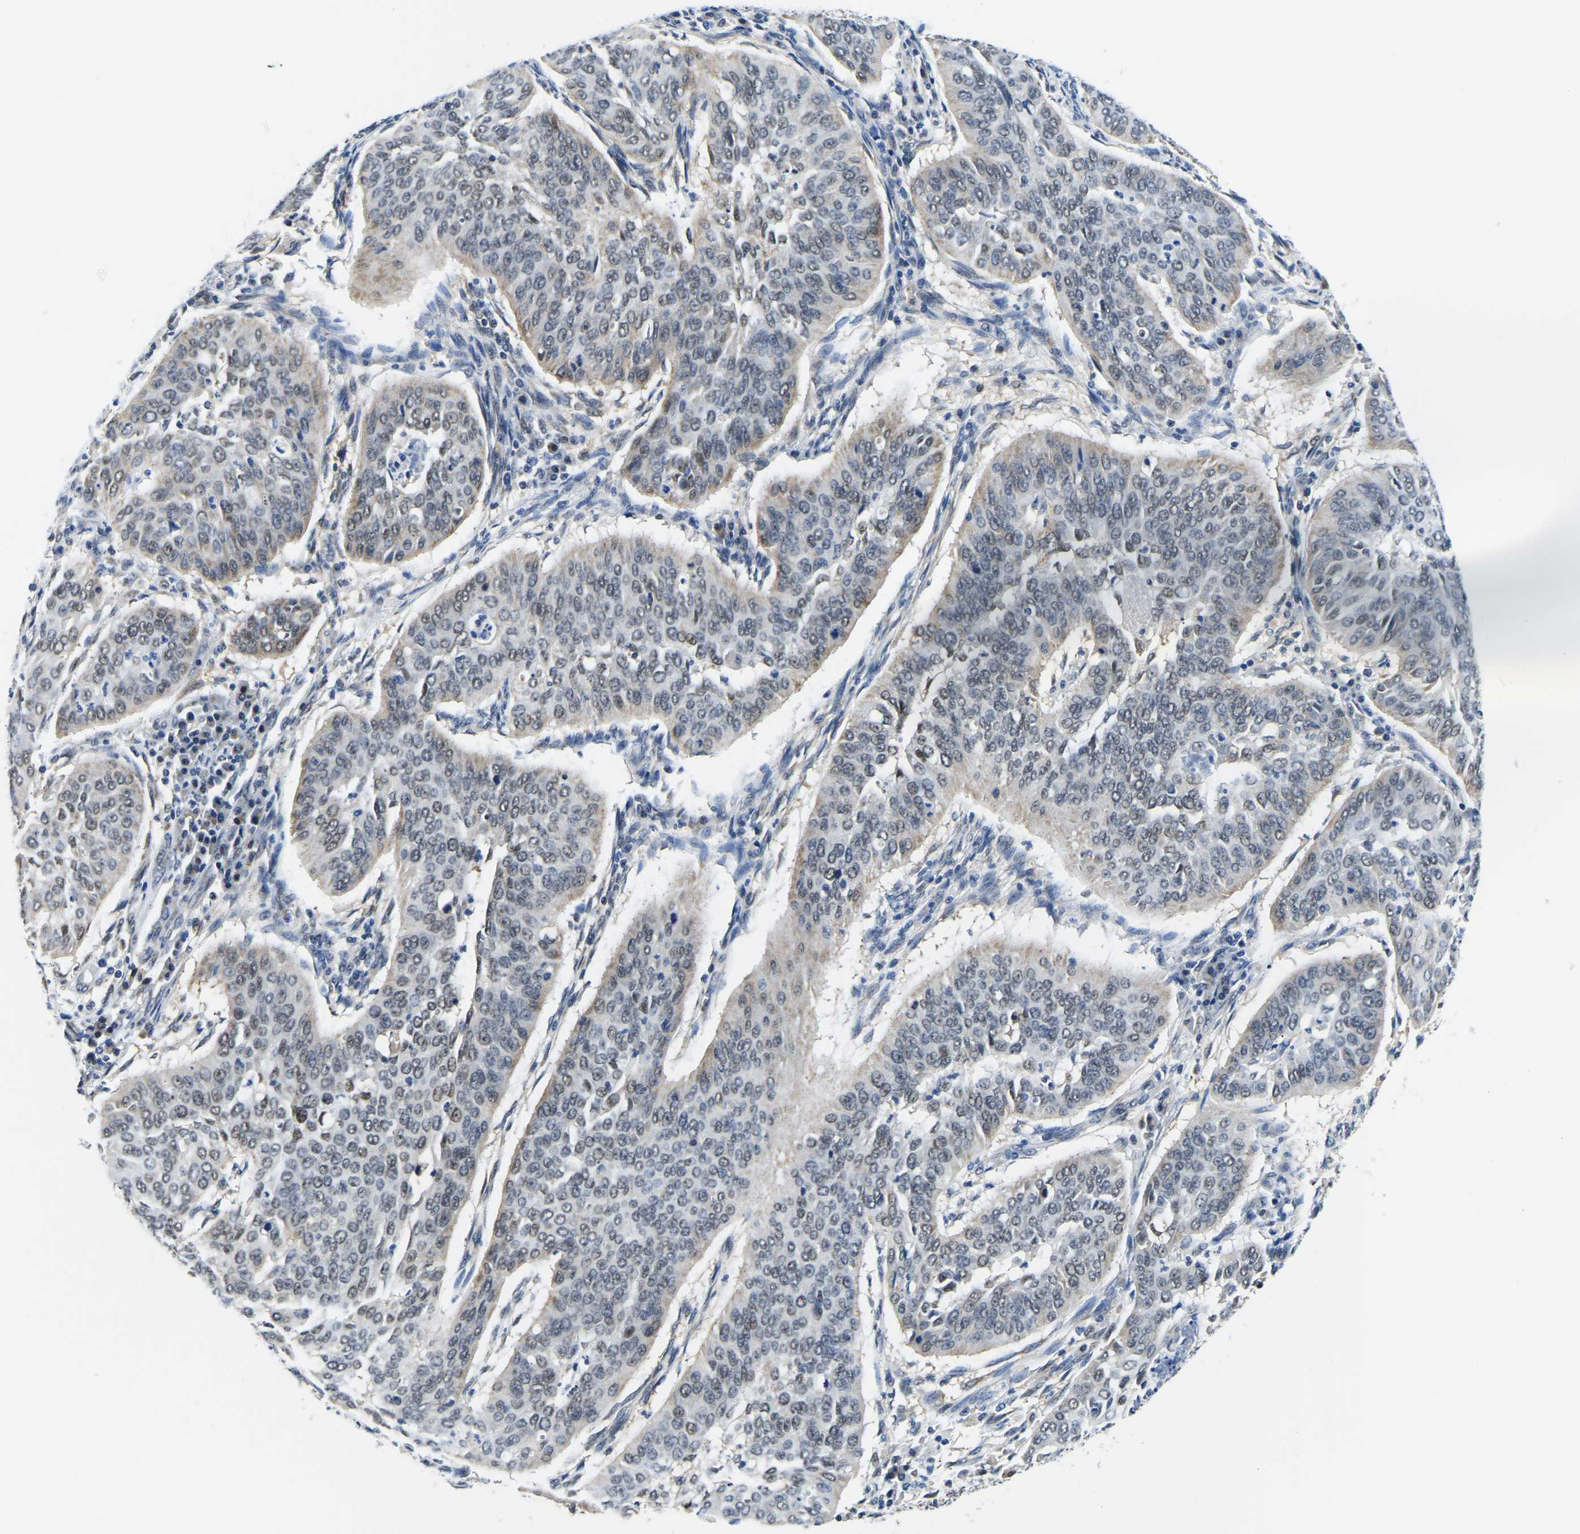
{"staining": {"intensity": "weak", "quantity": "25%-75%", "location": "cytoplasmic/membranous,nuclear"}, "tissue": "cervical cancer", "cell_type": "Tumor cells", "image_type": "cancer", "snomed": [{"axis": "morphology", "description": "Normal tissue, NOS"}, {"axis": "morphology", "description": "Squamous cell carcinoma, NOS"}, {"axis": "topography", "description": "Cervix"}], "caption": "Protein staining of cervical cancer (squamous cell carcinoma) tissue exhibits weak cytoplasmic/membranous and nuclear expression in about 25%-75% of tumor cells. Ihc stains the protein of interest in brown and the nuclei are stained blue.", "gene": "BNIP3L", "patient": {"sex": "female", "age": 39}}